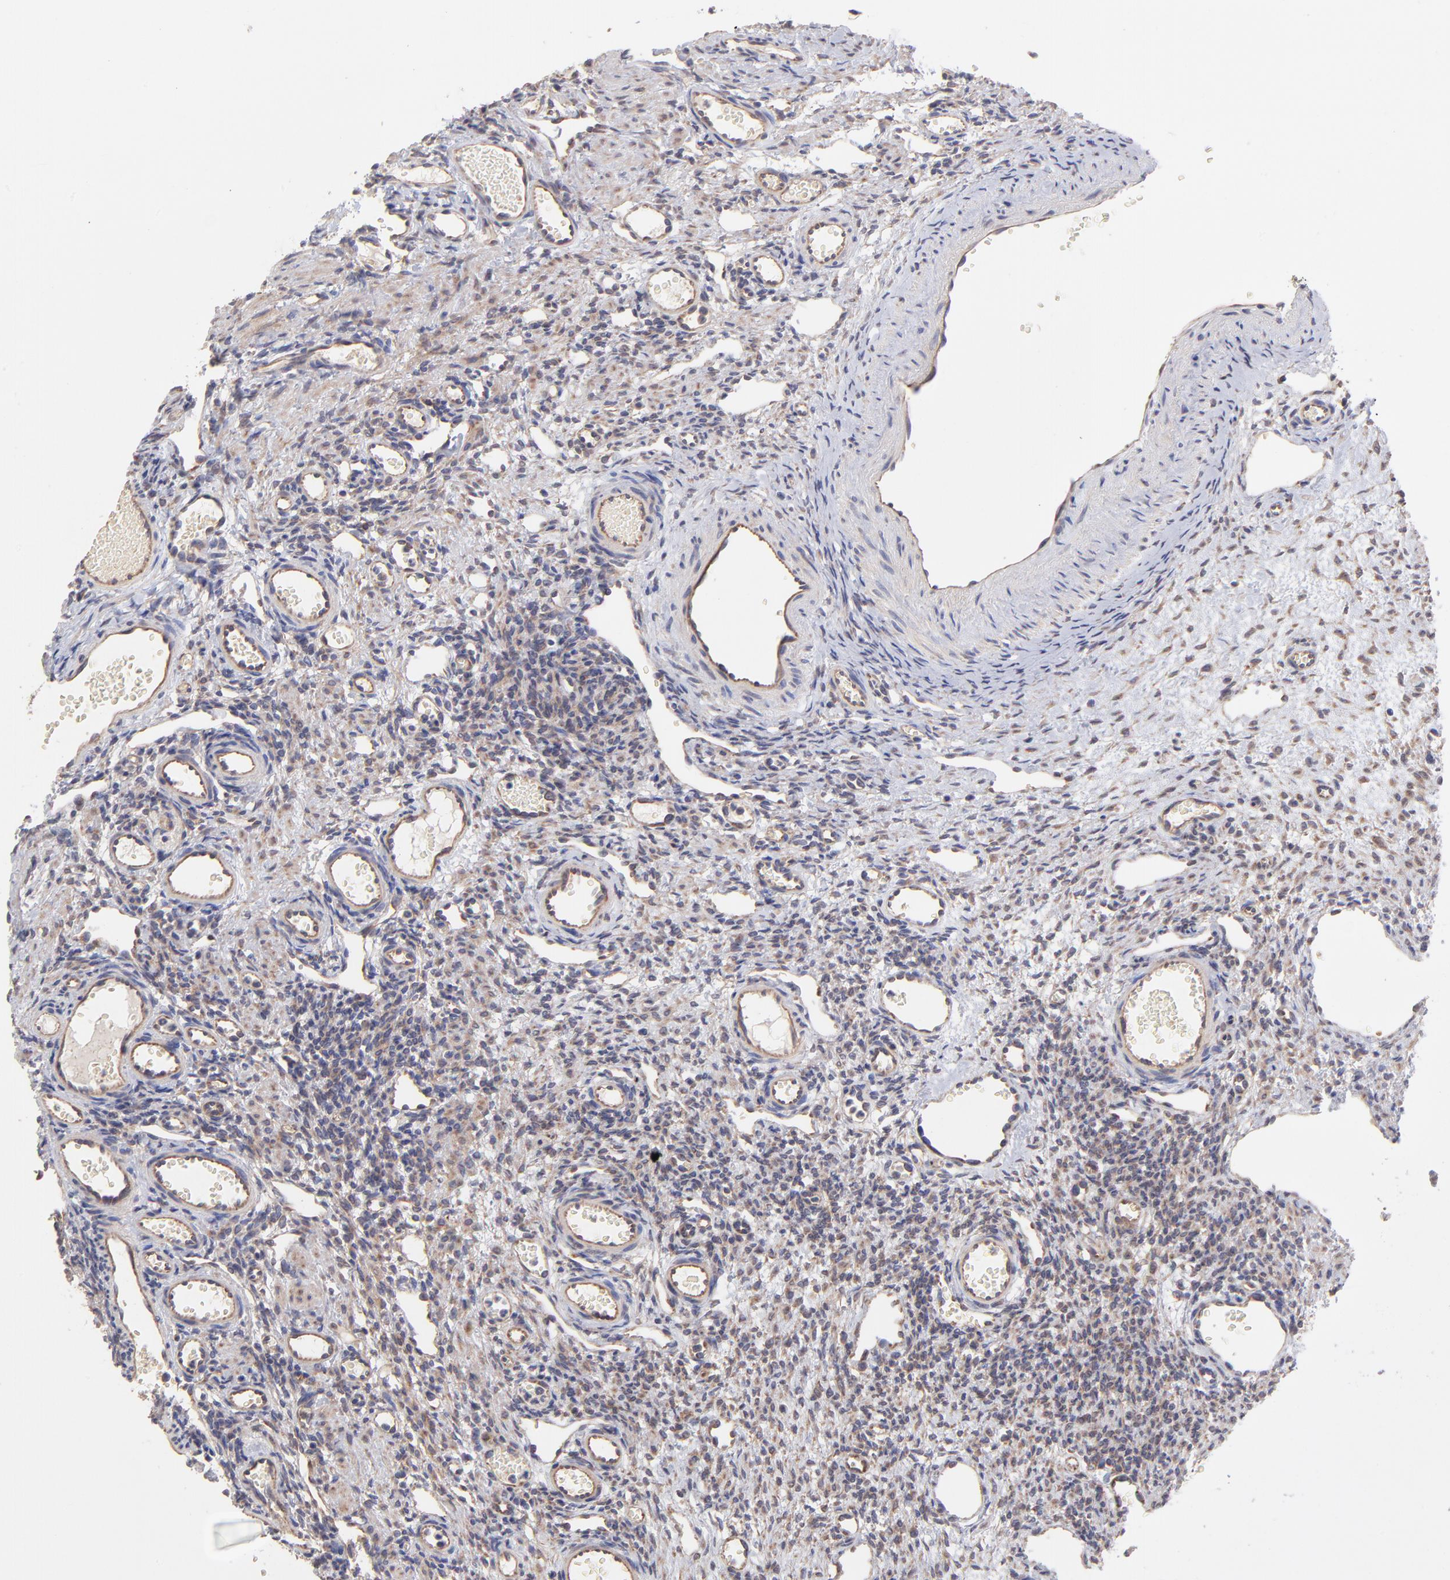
{"staining": {"intensity": "moderate", "quantity": ">75%", "location": "cytoplasmic/membranous"}, "tissue": "ovary", "cell_type": "Follicle cells", "image_type": "normal", "snomed": [{"axis": "morphology", "description": "Normal tissue, NOS"}, {"axis": "topography", "description": "Ovary"}], "caption": "Brown immunohistochemical staining in normal human ovary shows moderate cytoplasmic/membranous positivity in about >75% of follicle cells.", "gene": "UBE2H", "patient": {"sex": "female", "age": 33}}